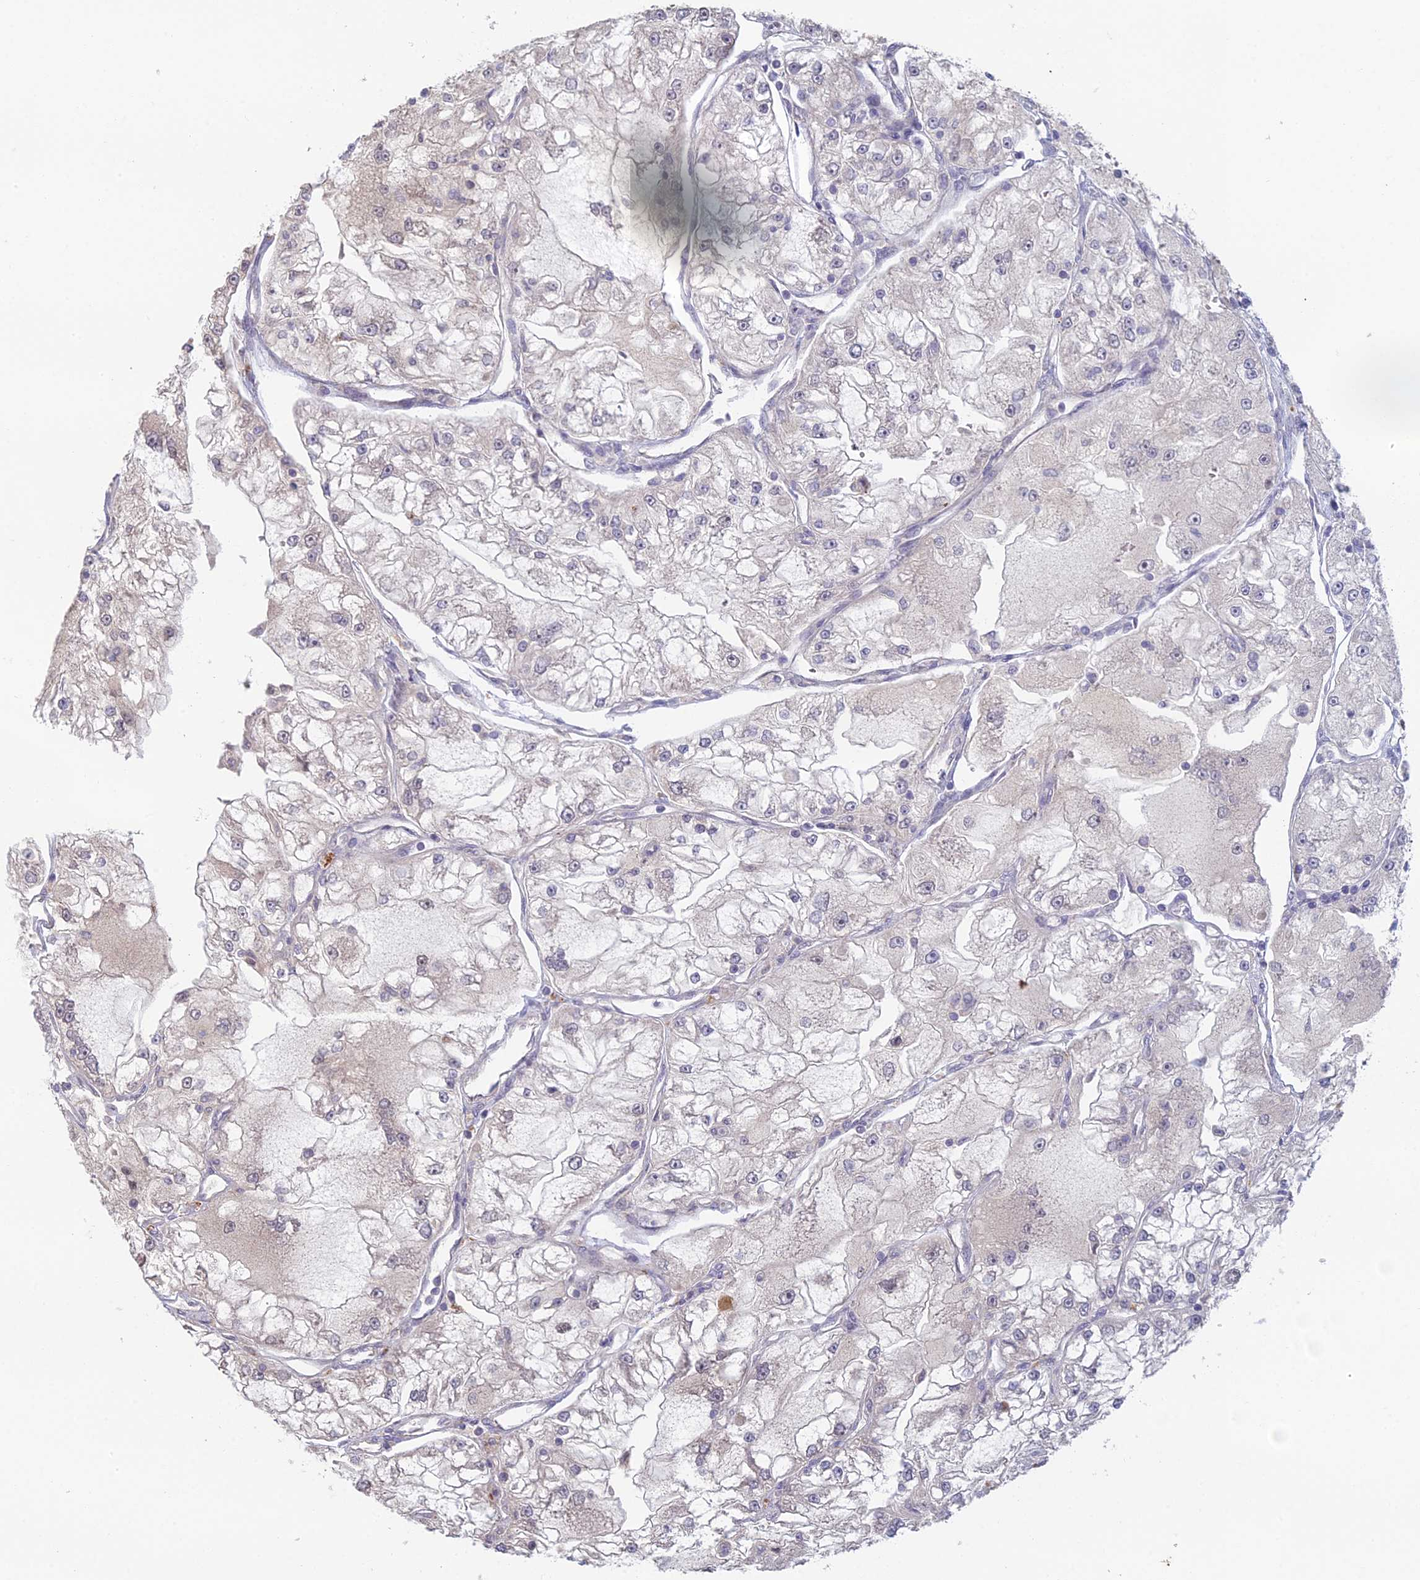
{"staining": {"intensity": "weak", "quantity": "<25%", "location": "nuclear"}, "tissue": "renal cancer", "cell_type": "Tumor cells", "image_type": "cancer", "snomed": [{"axis": "morphology", "description": "Adenocarcinoma, NOS"}, {"axis": "topography", "description": "Kidney"}], "caption": "Immunohistochemistry photomicrograph of human renal cancer (adenocarcinoma) stained for a protein (brown), which demonstrates no positivity in tumor cells.", "gene": "RANBP3", "patient": {"sex": "female", "age": 72}}